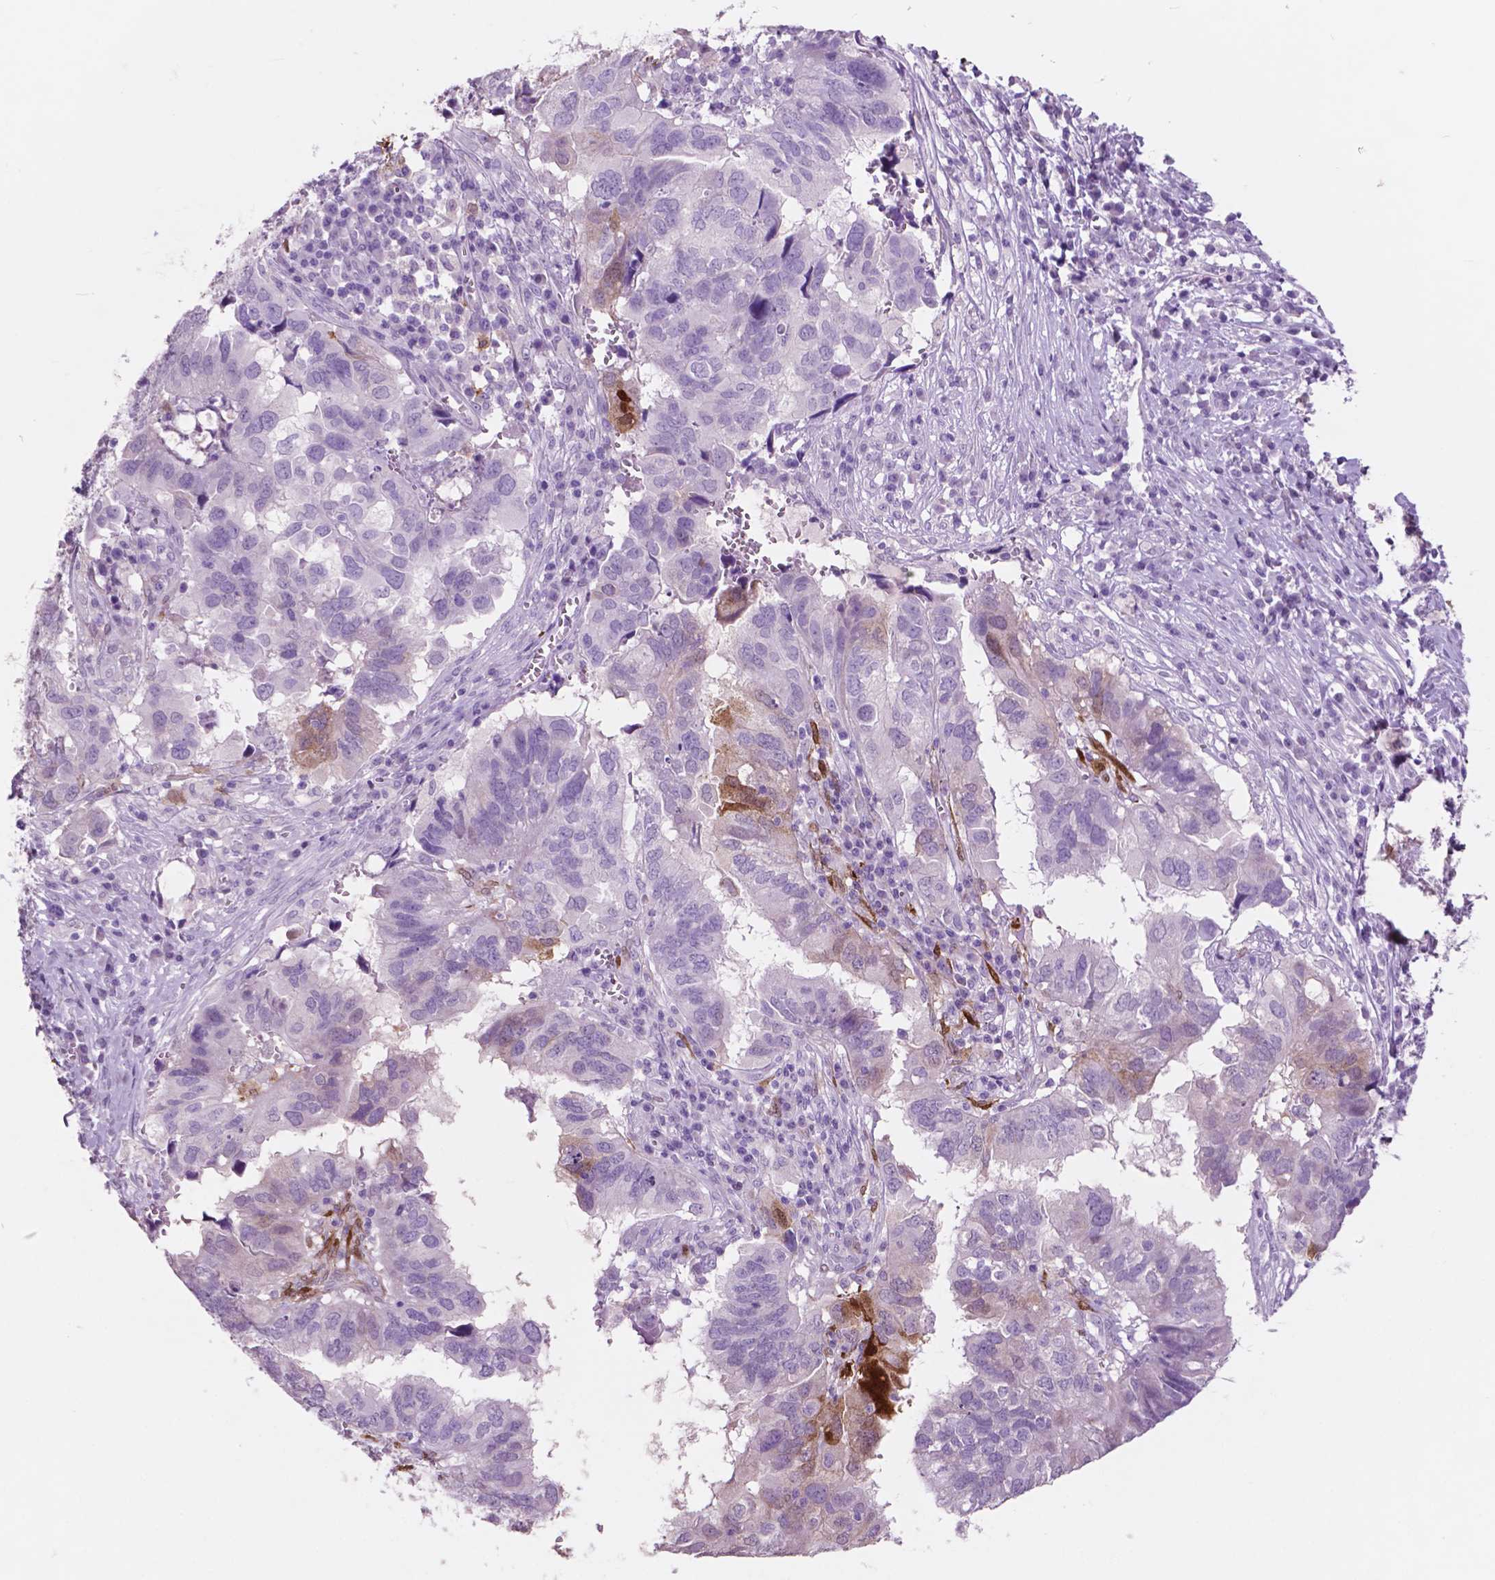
{"staining": {"intensity": "moderate", "quantity": "<25%", "location": "cytoplasmic/membranous"}, "tissue": "ovarian cancer", "cell_type": "Tumor cells", "image_type": "cancer", "snomed": [{"axis": "morphology", "description": "Cystadenocarcinoma, serous, NOS"}, {"axis": "topography", "description": "Ovary"}], "caption": "This is a photomicrograph of immunohistochemistry staining of serous cystadenocarcinoma (ovarian), which shows moderate staining in the cytoplasmic/membranous of tumor cells.", "gene": "IDO1", "patient": {"sex": "female", "age": 79}}